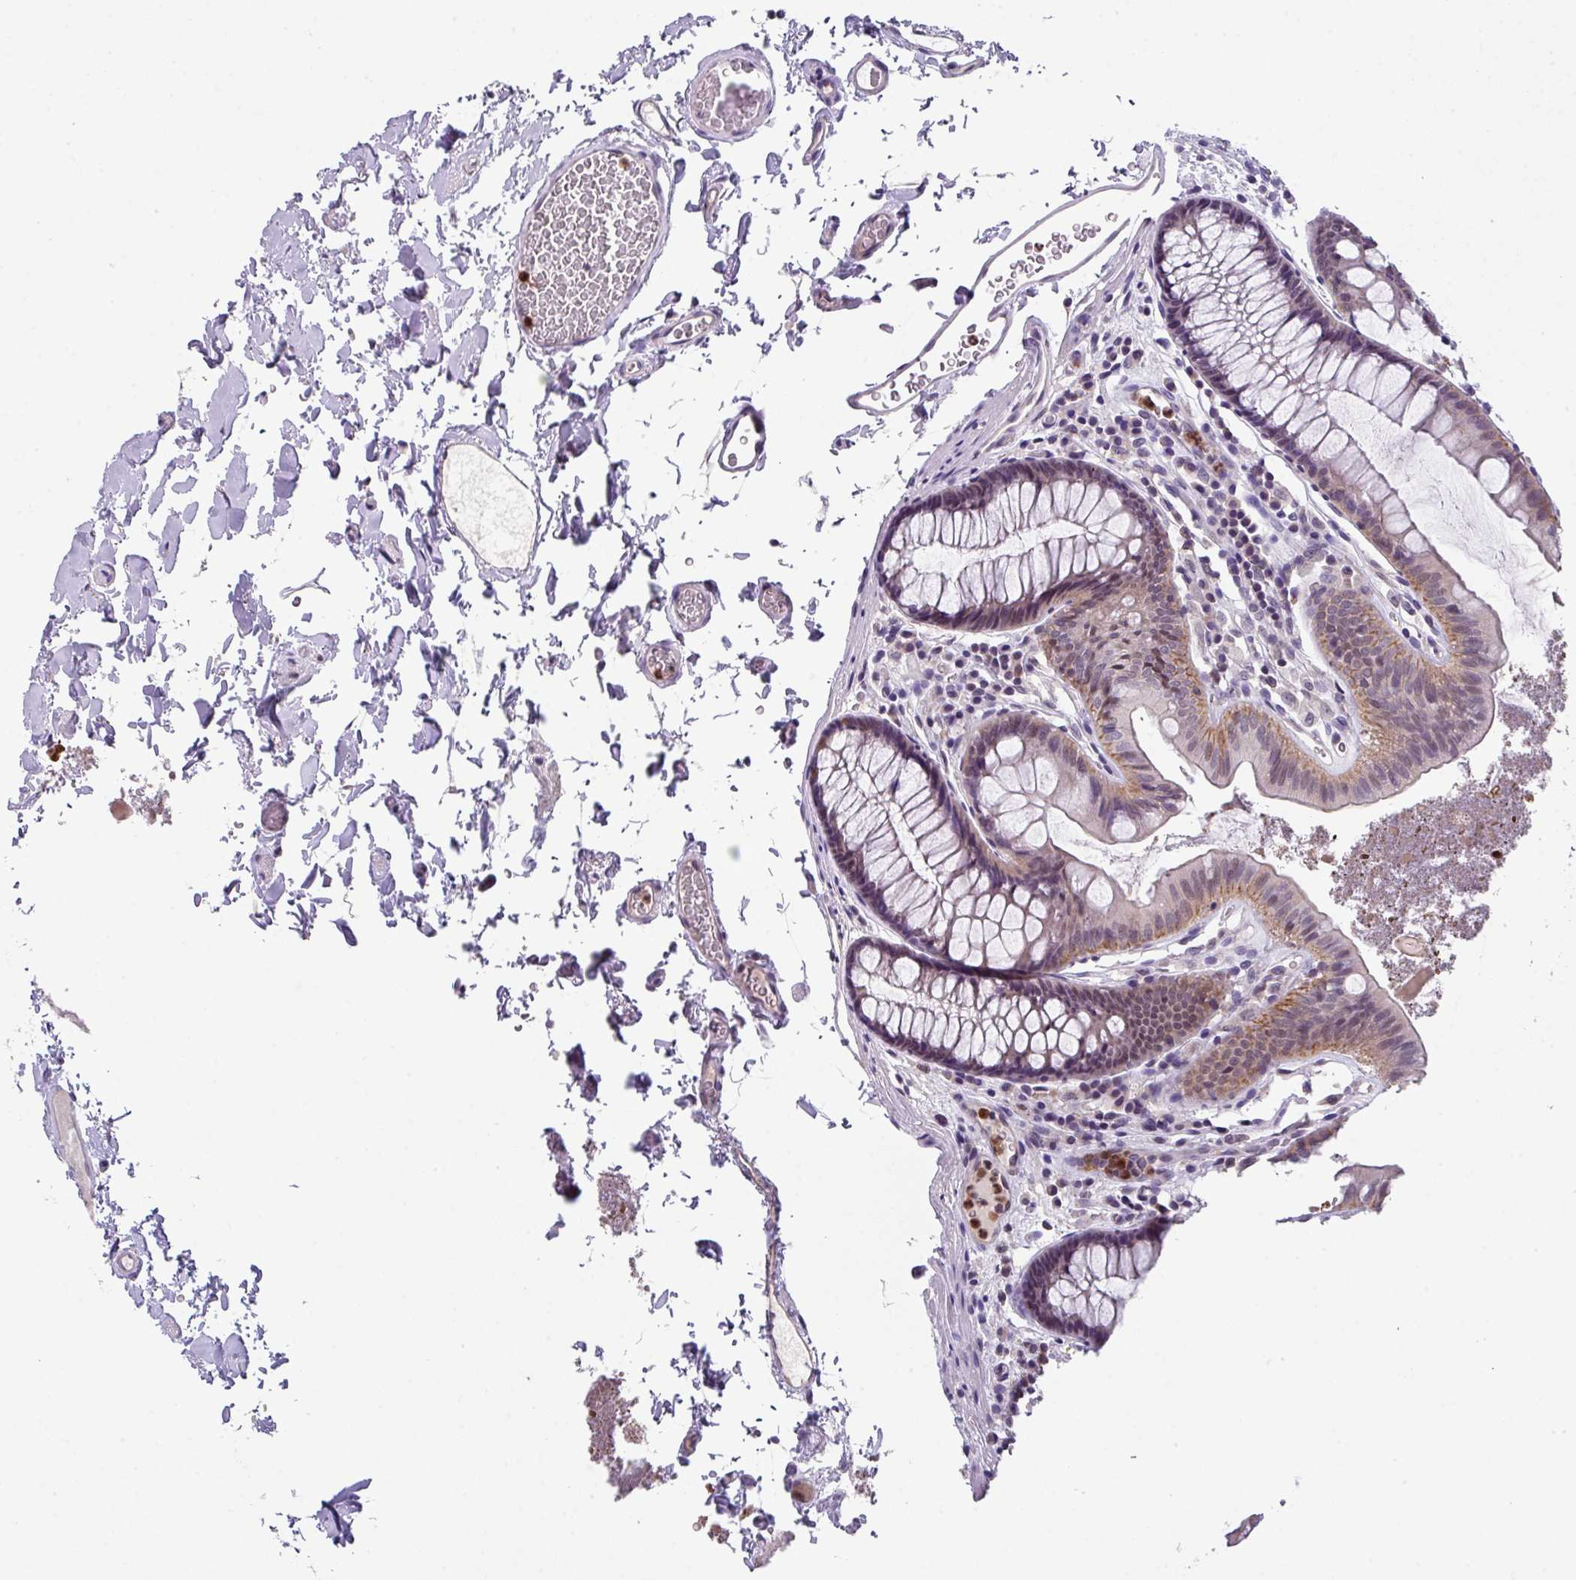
{"staining": {"intensity": "negative", "quantity": "none", "location": "none"}, "tissue": "colon", "cell_type": "Endothelial cells", "image_type": "normal", "snomed": [{"axis": "morphology", "description": "Normal tissue, NOS"}, {"axis": "topography", "description": "Colon"}], "caption": "DAB immunohistochemical staining of unremarkable human colon demonstrates no significant expression in endothelial cells.", "gene": "ZFP3", "patient": {"sex": "male", "age": 84}}